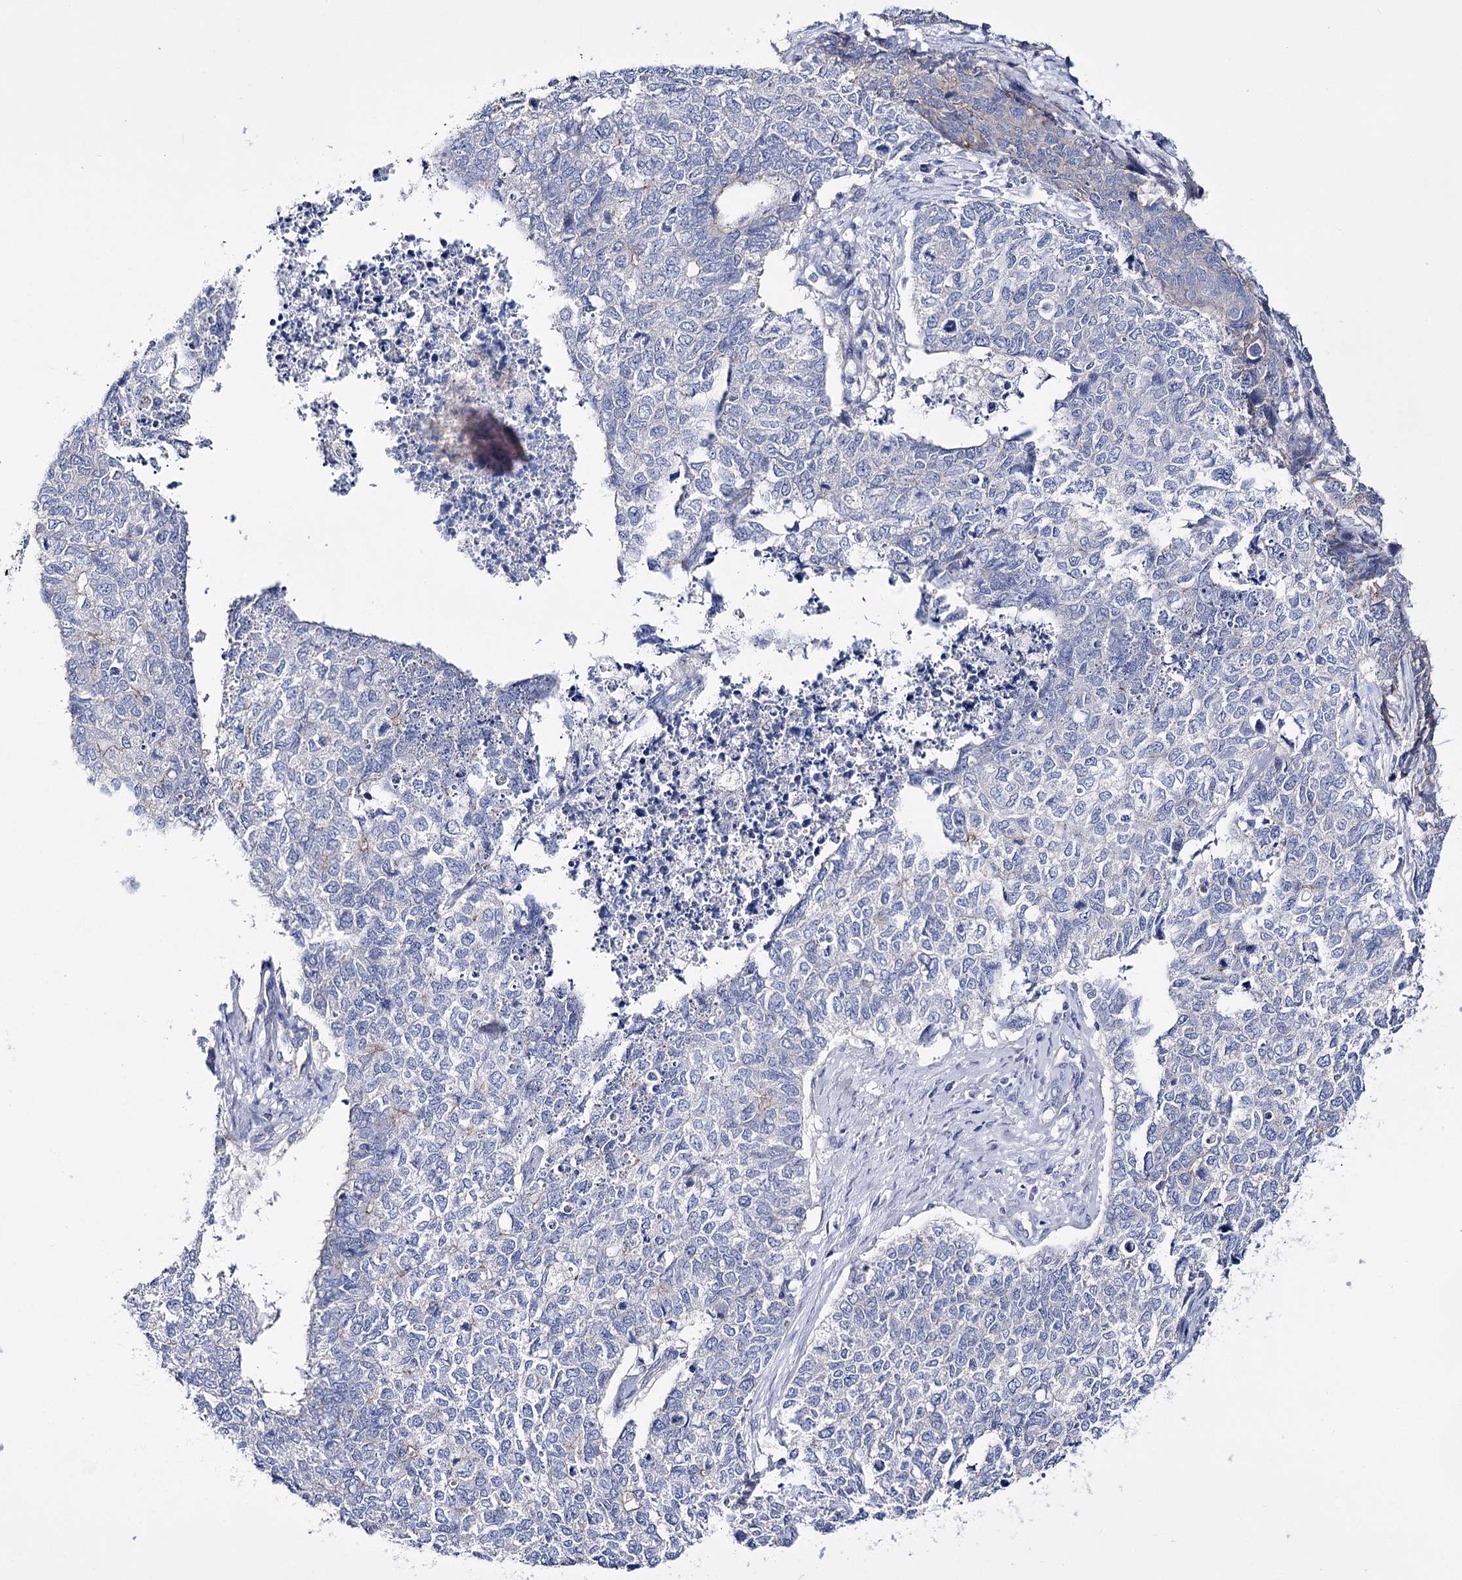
{"staining": {"intensity": "negative", "quantity": "none", "location": "none"}, "tissue": "cervical cancer", "cell_type": "Tumor cells", "image_type": "cancer", "snomed": [{"axis": "morphology", "description": "Squamous cell carcinoma, NOS"}, {"axis": "topography", "description": "Cervix"}], "caption": "Immunohistochemical staining of human cervical cancer (squamous cell carcinoma) demonstrates no significant positivity in tumor cells.", "gene": "LRRC34", "patient": {"sex": "female", "age": 63}}